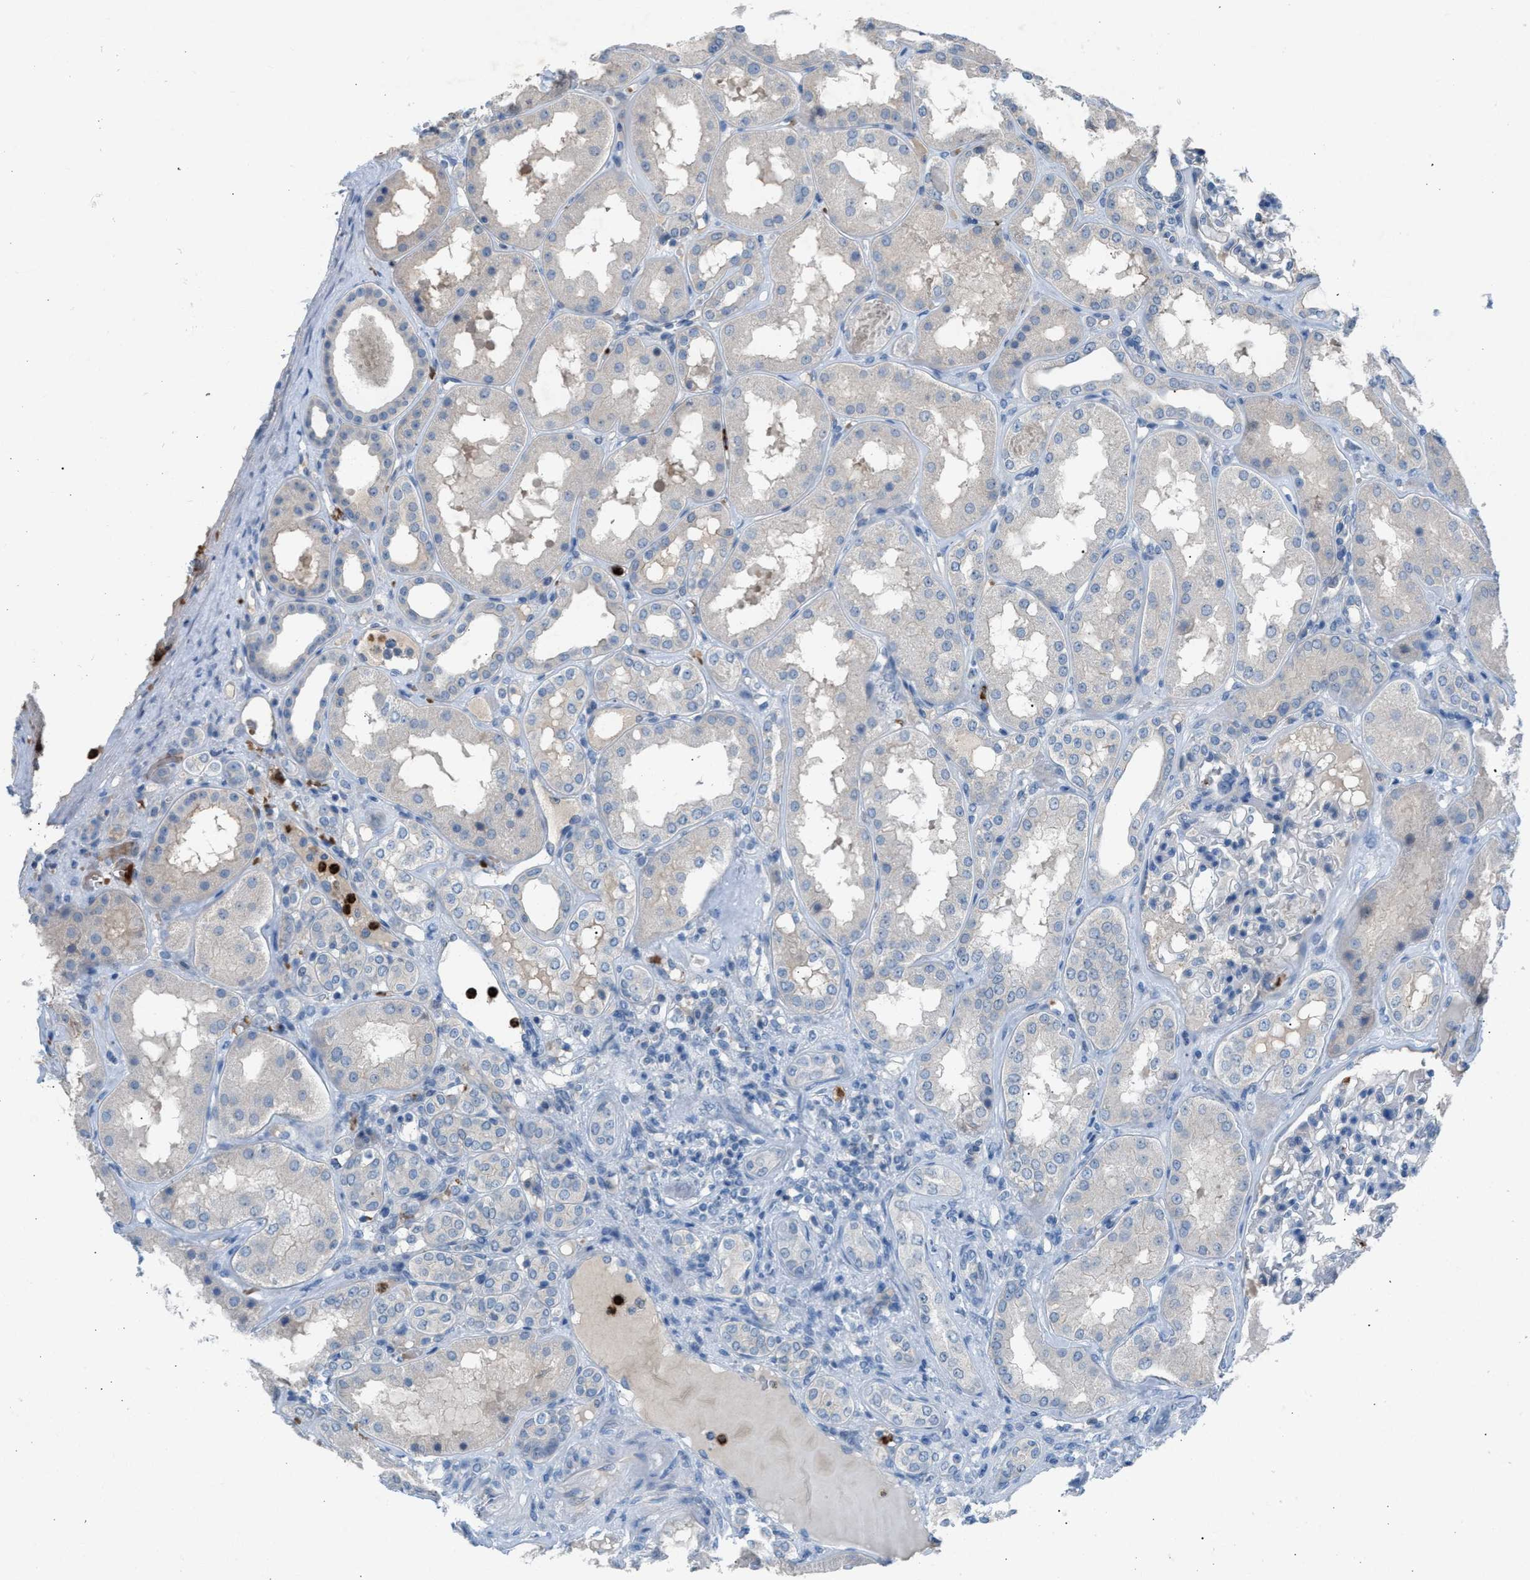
{"staining": {"intensity": "negative", "quantity": "none", "location": "none"}, "tissue": "kidney", "cell_type": "Cells in glomeruli", "image_type": "normal", "snomed": [{"axis": "morphology", "description": "Normal tissue, NOS"}, {"axis": "topography", "description": "Kidney"}], "caption": "A high-resolution micrograph shows immunohistochemistry staining of benign kidney, which displays no significant expression in cells in glomeruli.", "gene": "CFAP77", "patient": {"sex": "female", "age": 56}}